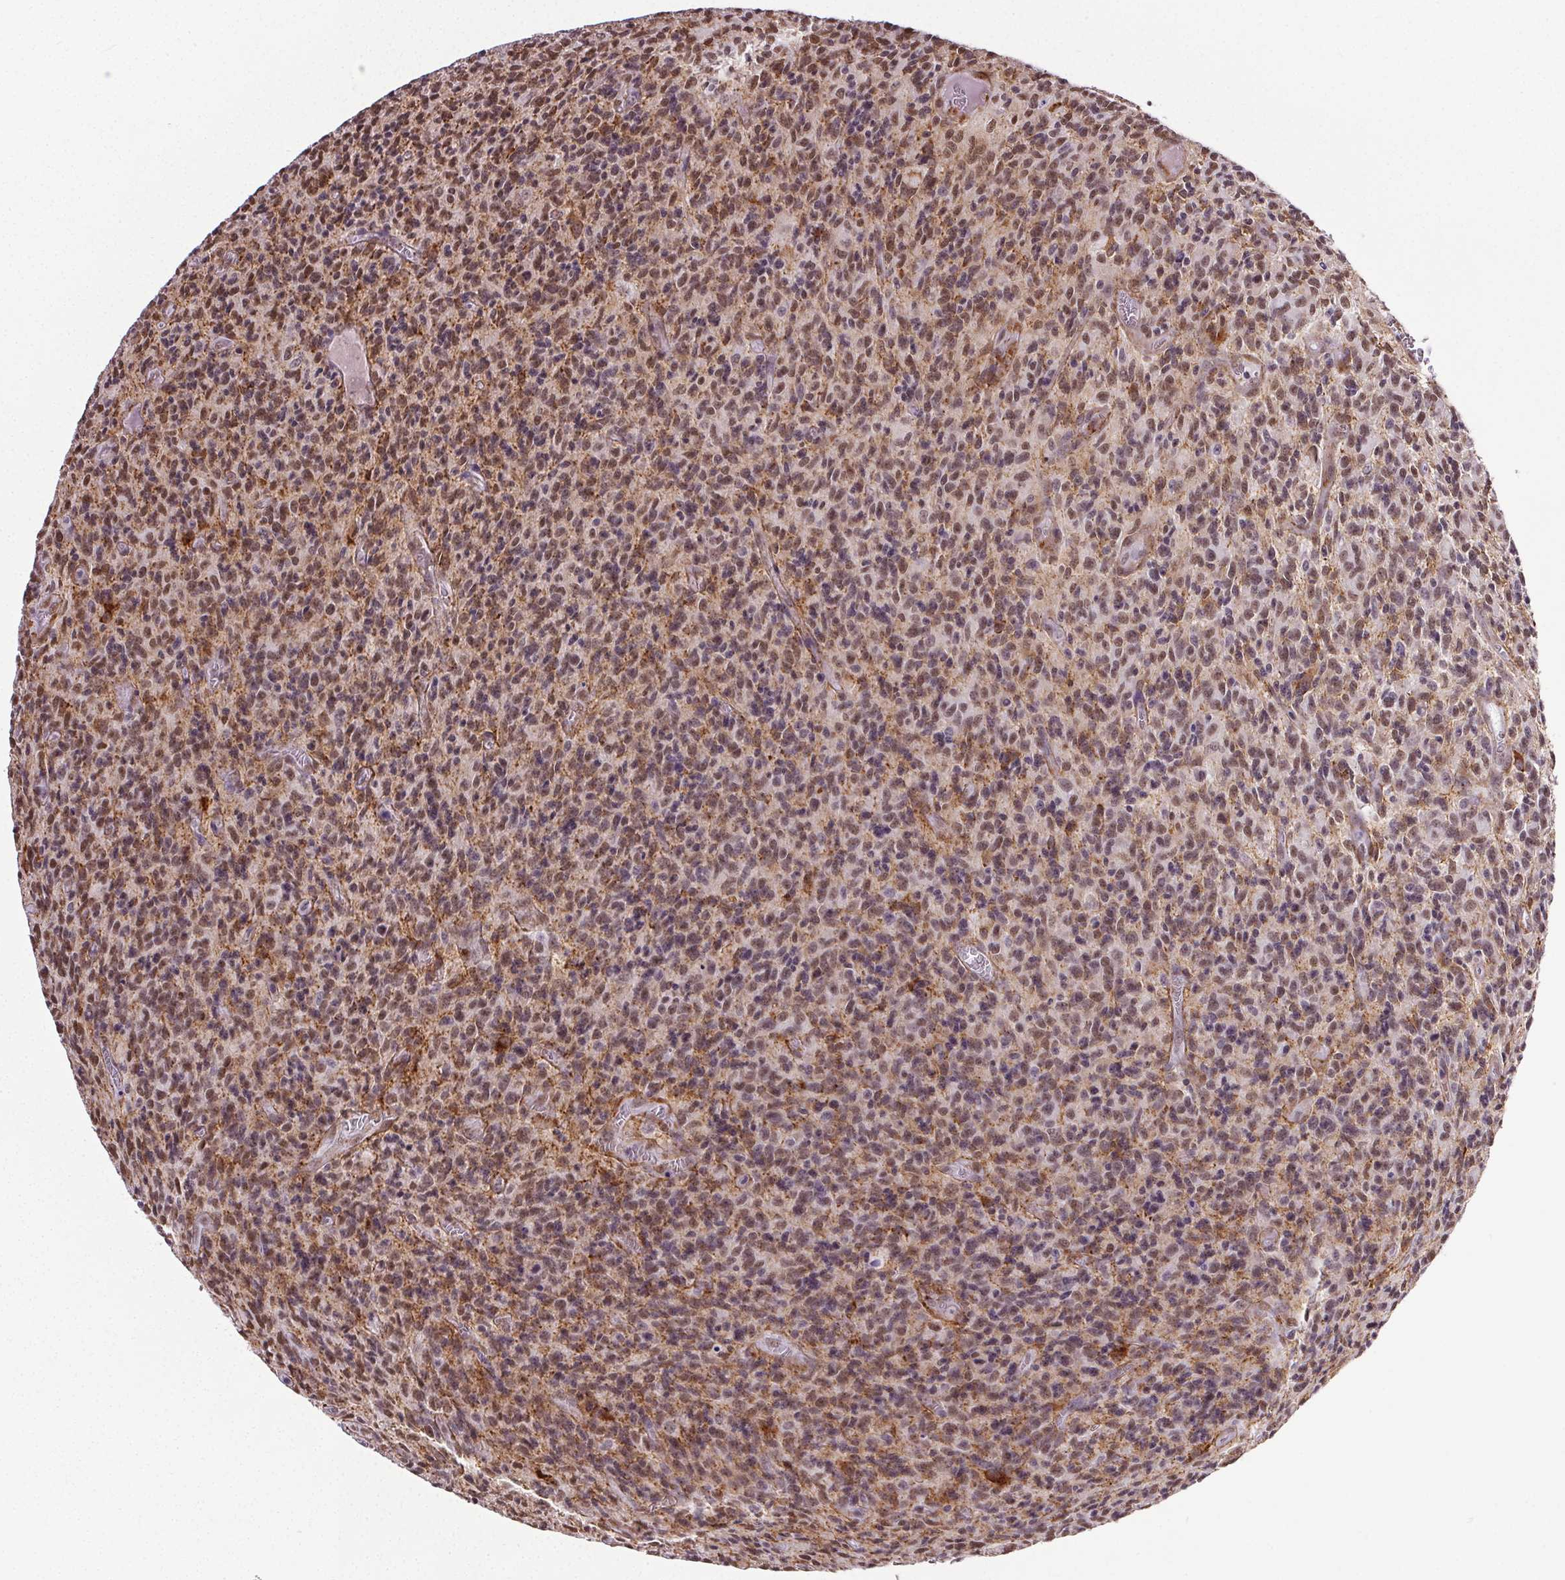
{"staining": {"intensity": "moderate", "quantity": "25%-75%", "location": "cytoplasmic/membranous,nuclear"}, "tissue": "glioma", "cell_type": "Tumor cells", "image_type": "cancer", "snomed": [{"axis": "morphology", "description": "Glioma, malignant, High grade"}, {"axis": "topography", "description": "Brain"}], "caption": "DAB immunohistochemical staining of human high-grade glioma (malignant) shows moderate cytoplasmic/membranous and nuclear protein expression in approximately 25%-75% of tumor cells. Using DAB (brown) and hematoxylin (blue) stains, captured at high magnification using brightfield microscopy.", "gene": "GP6", "patient": {"sex": "male", "age": 76}}